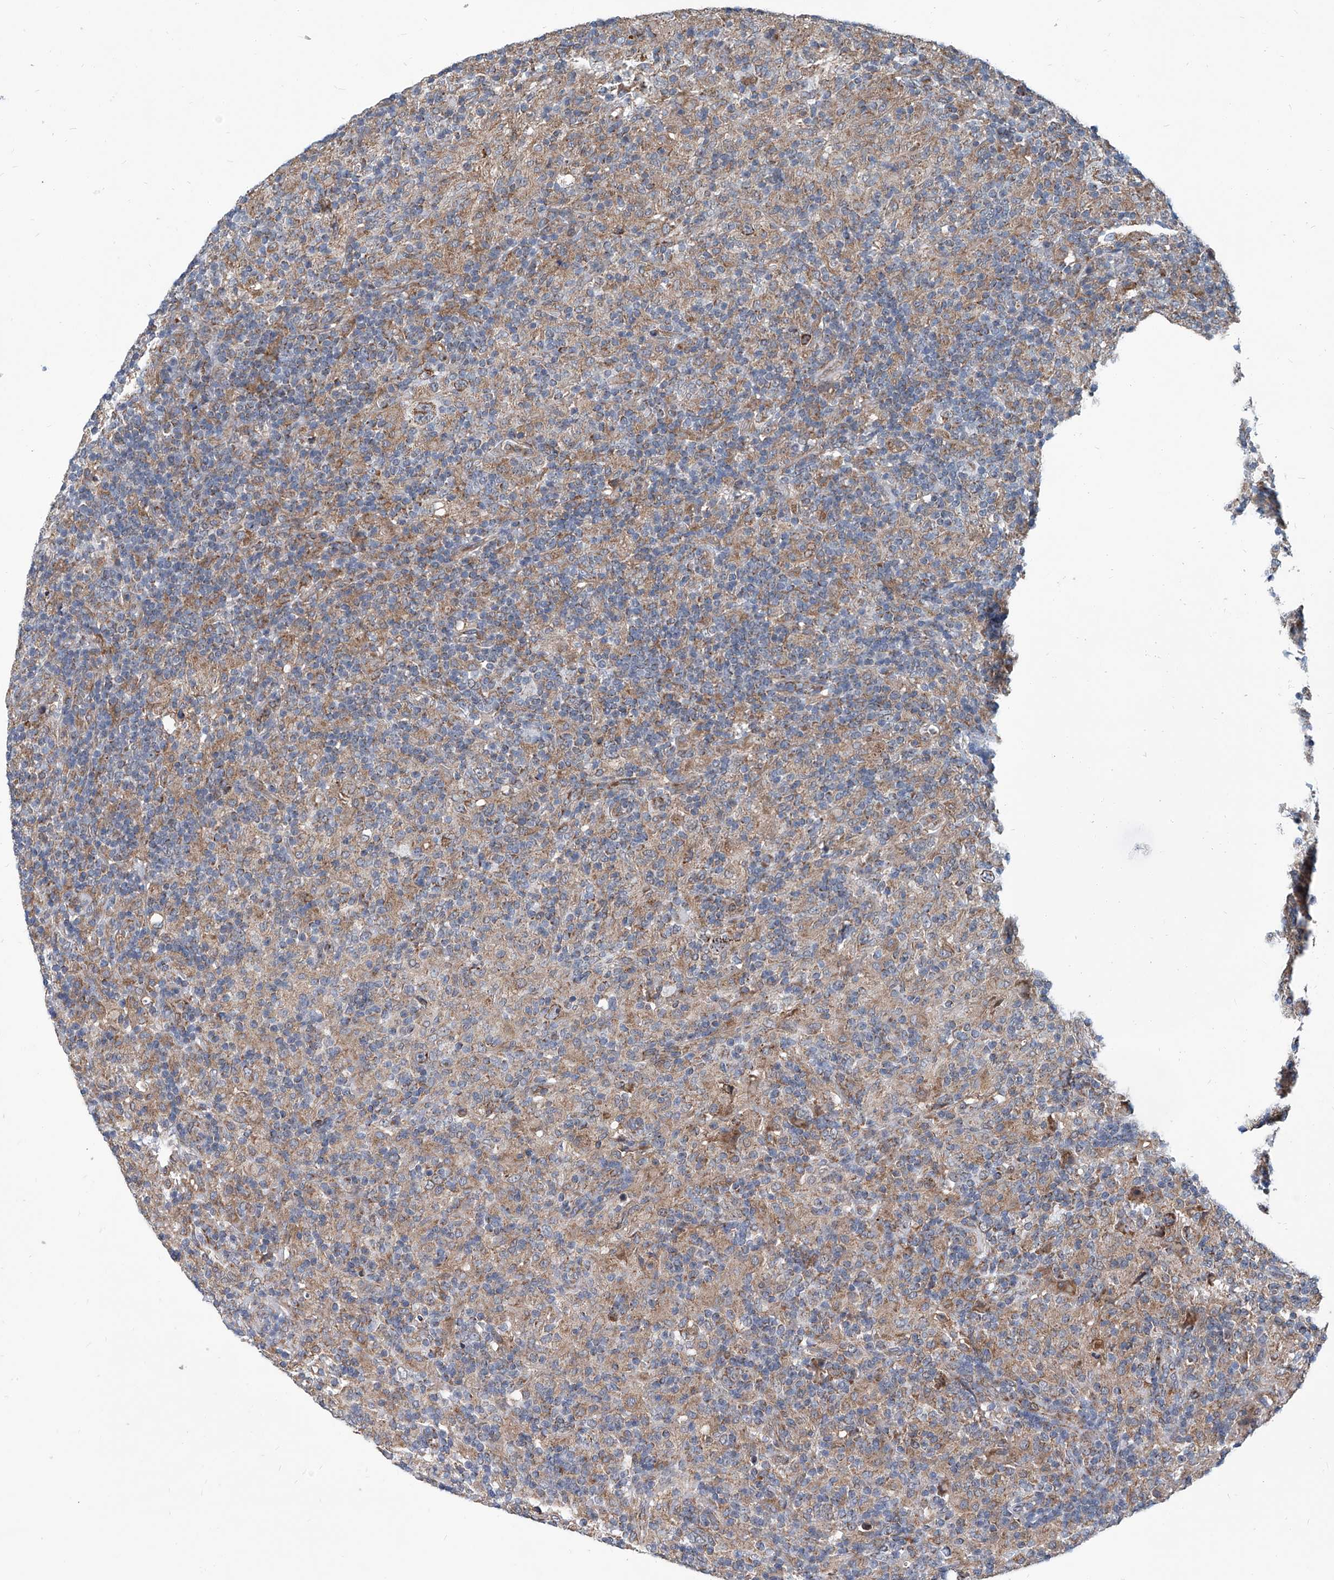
{"staining": {"intensity": "moderate", "quantity": ">75%", "location": "cytoplasmic/membranous"}, "tissue": "lymphoma", "cell_type": "Tumor cells", "image_type": "cancer", "snomed": [{"axis": "morphology", "description": "Hodgkin's disease, NOS"}, {"axis": "topography", "description": "Lymph node"}], "caption": "Lymphoma stained with a brown dye displays moderate cytoplasmic/membranous positive positivity in approximately >75% of tumor cells.", "gene": "USP48", "patient": {"sex": "male", "age": 70}}